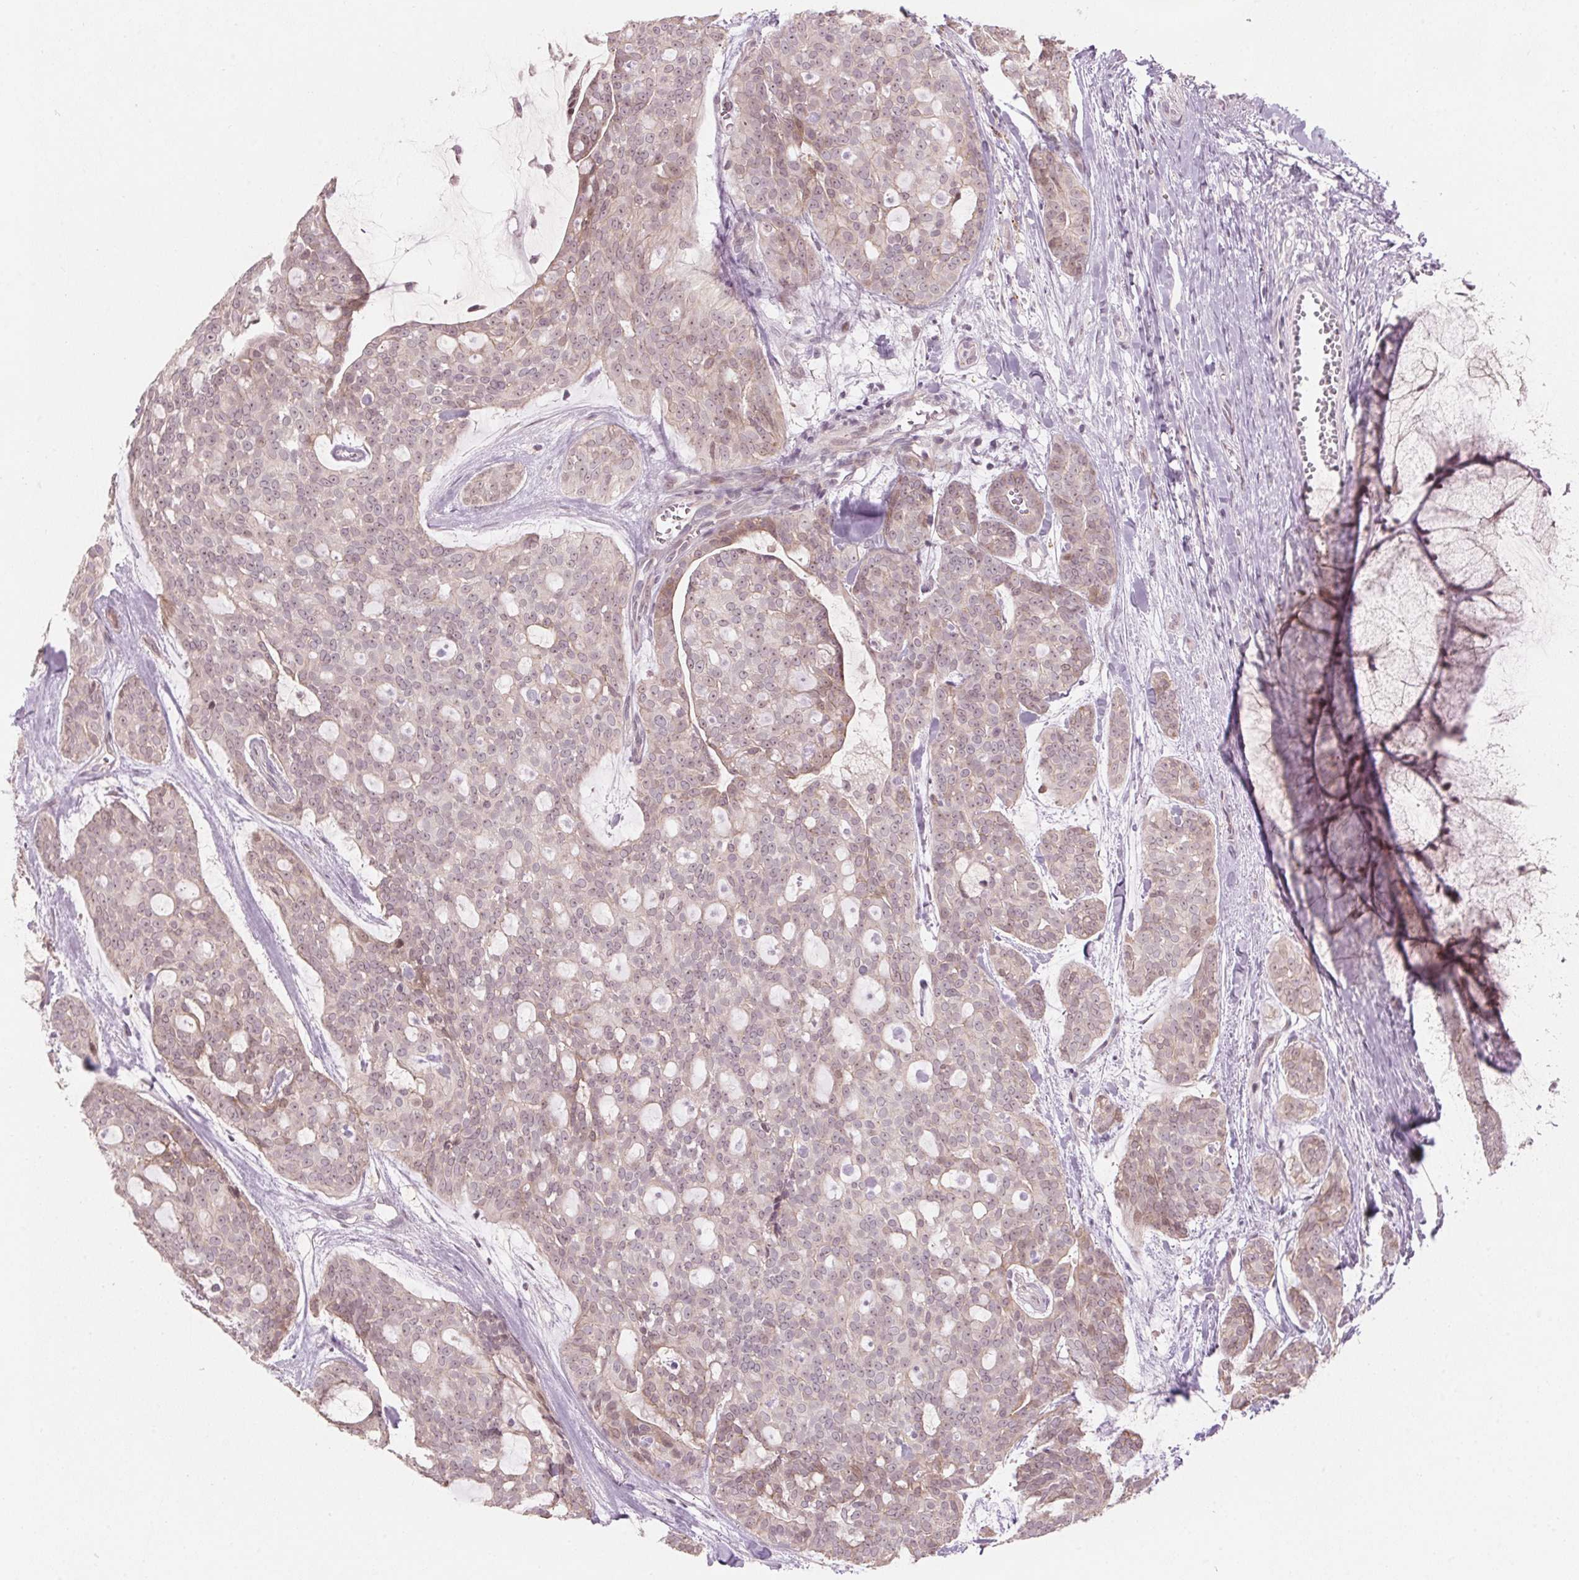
{"staining": {"intensity": "weak", "quantity": ">75%", "location": "cytoplasmic/membranous"}, "tissue": "head and neck cancer", "cell_type": "Tumor cells", "image_type": "cancer", "snomed": [{"axis": "morphology", "description": "Adenocarcinoma, NOS"}, {"axis": "topography", "description": "Head-Neck"}], "caption": "Immunohistochemical staining of human head and neck cancer (adenocarcinoma) demonstrates low levels of weak cytoplasmic/membranous expression in approximately >75% of tumor cells.", "gene": "TMED6", "patient": {"sex": "male", "age": 66}}